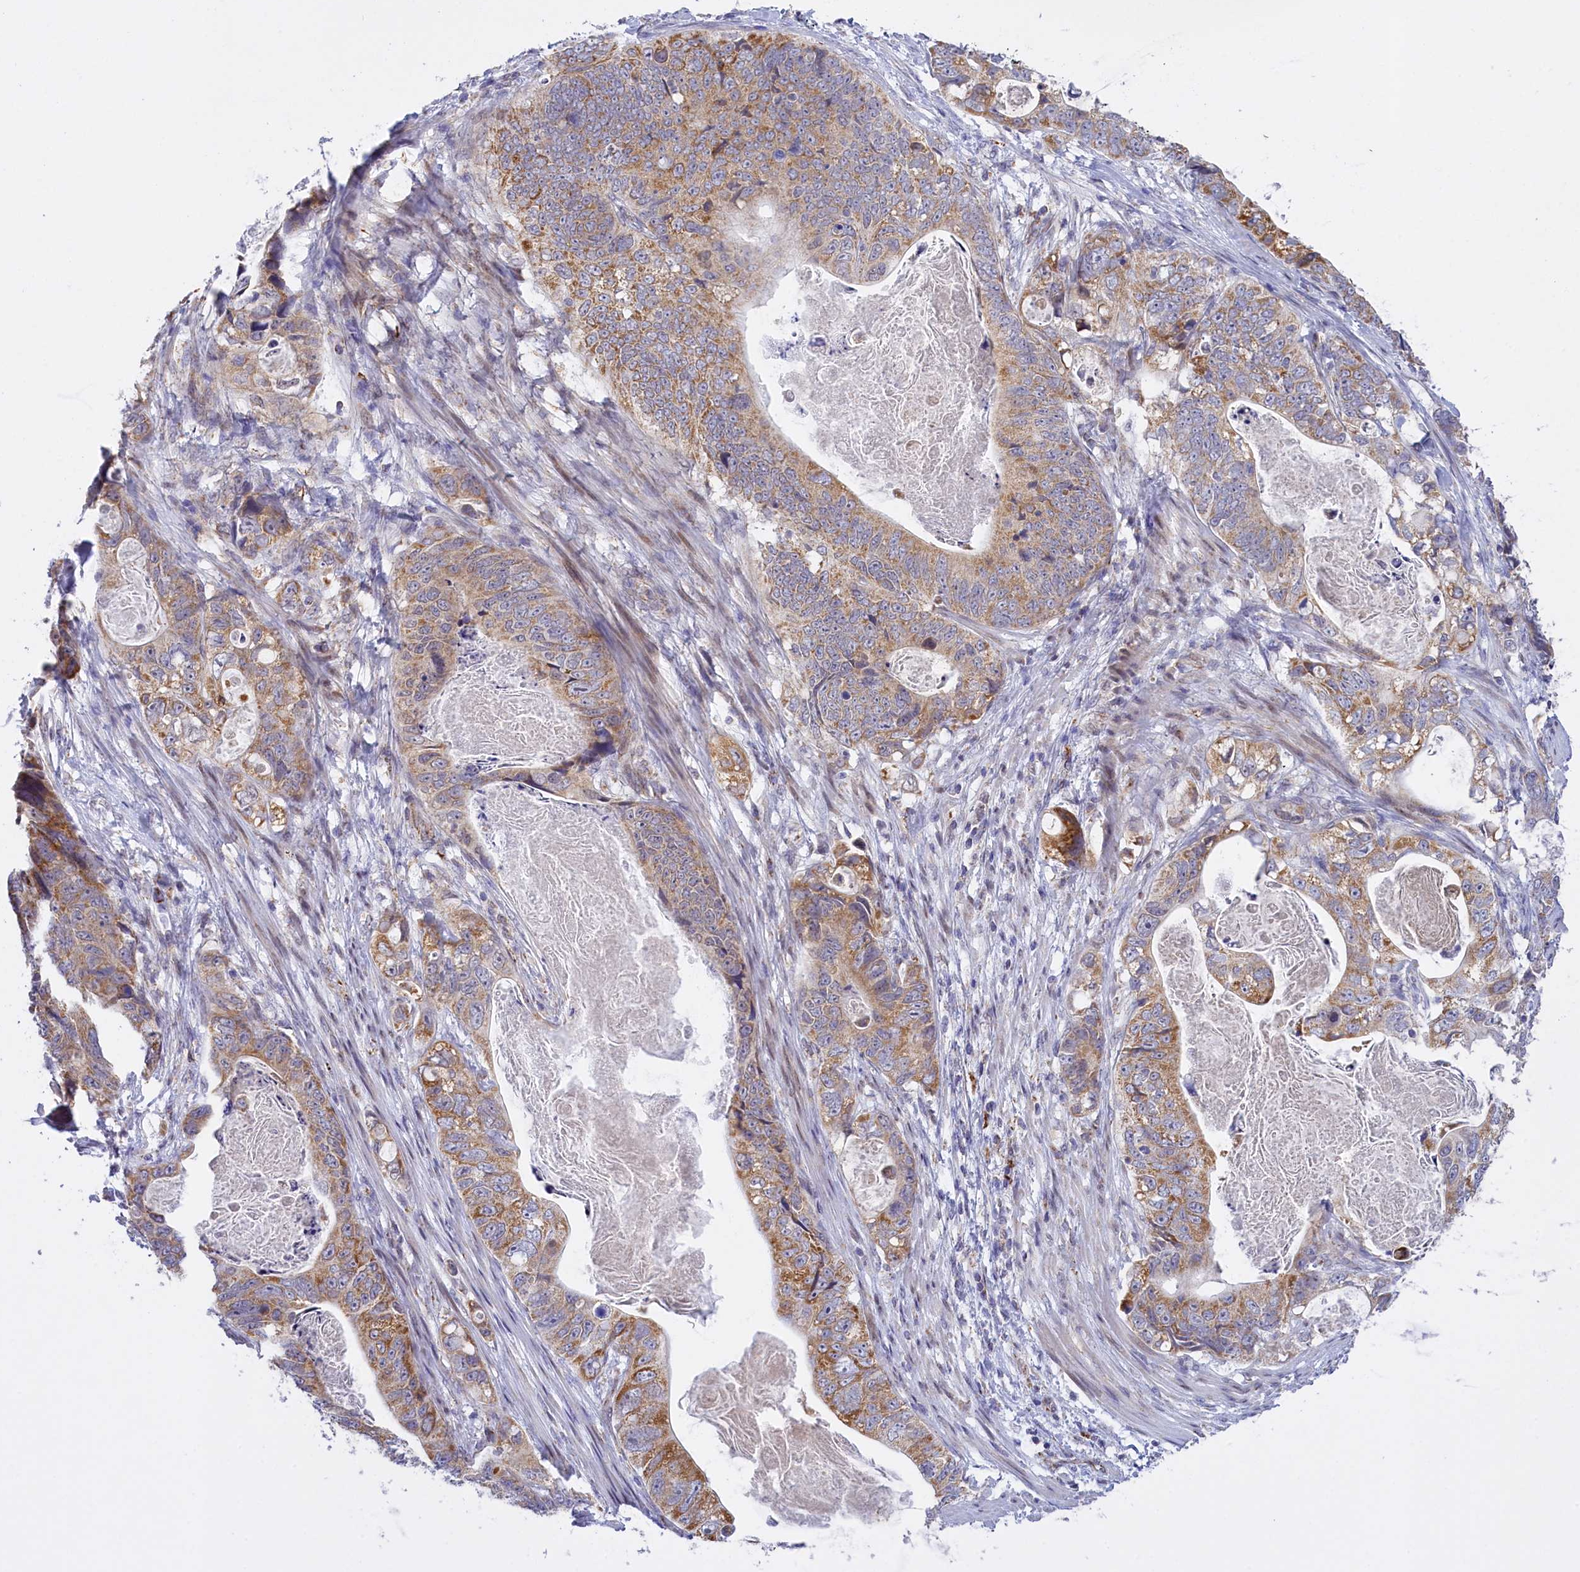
{"staining": {"intensity": "moderate", "quantity": ">75%", "location": "cytoplasmic/membranous"}, "tissue": "stomach cancer", "cell_type": "Tumor cells", "image_type": "cancer", "snomed": [{"axis": "morphology", "description": "Normal tissue, NOS"}, {"axis": "morphology", "description": "Adenocarcinoma, NOS"}, {"axis": "topography", "description": "Stomach"}], "caption": "Immunohistochemistry (IHC) image of neoplastic tissue: human stomach cancer (adenocarcinoma) stained using immunohistochemistry displays medium levels of moderate protein expression localized specifically in the cytoplasmic/membranous of tumor cells, appearing as a cytoplasmic/membranous brown color.", "gene": "FAM149B1", "patient": {"sex": "female", "age": 89}}